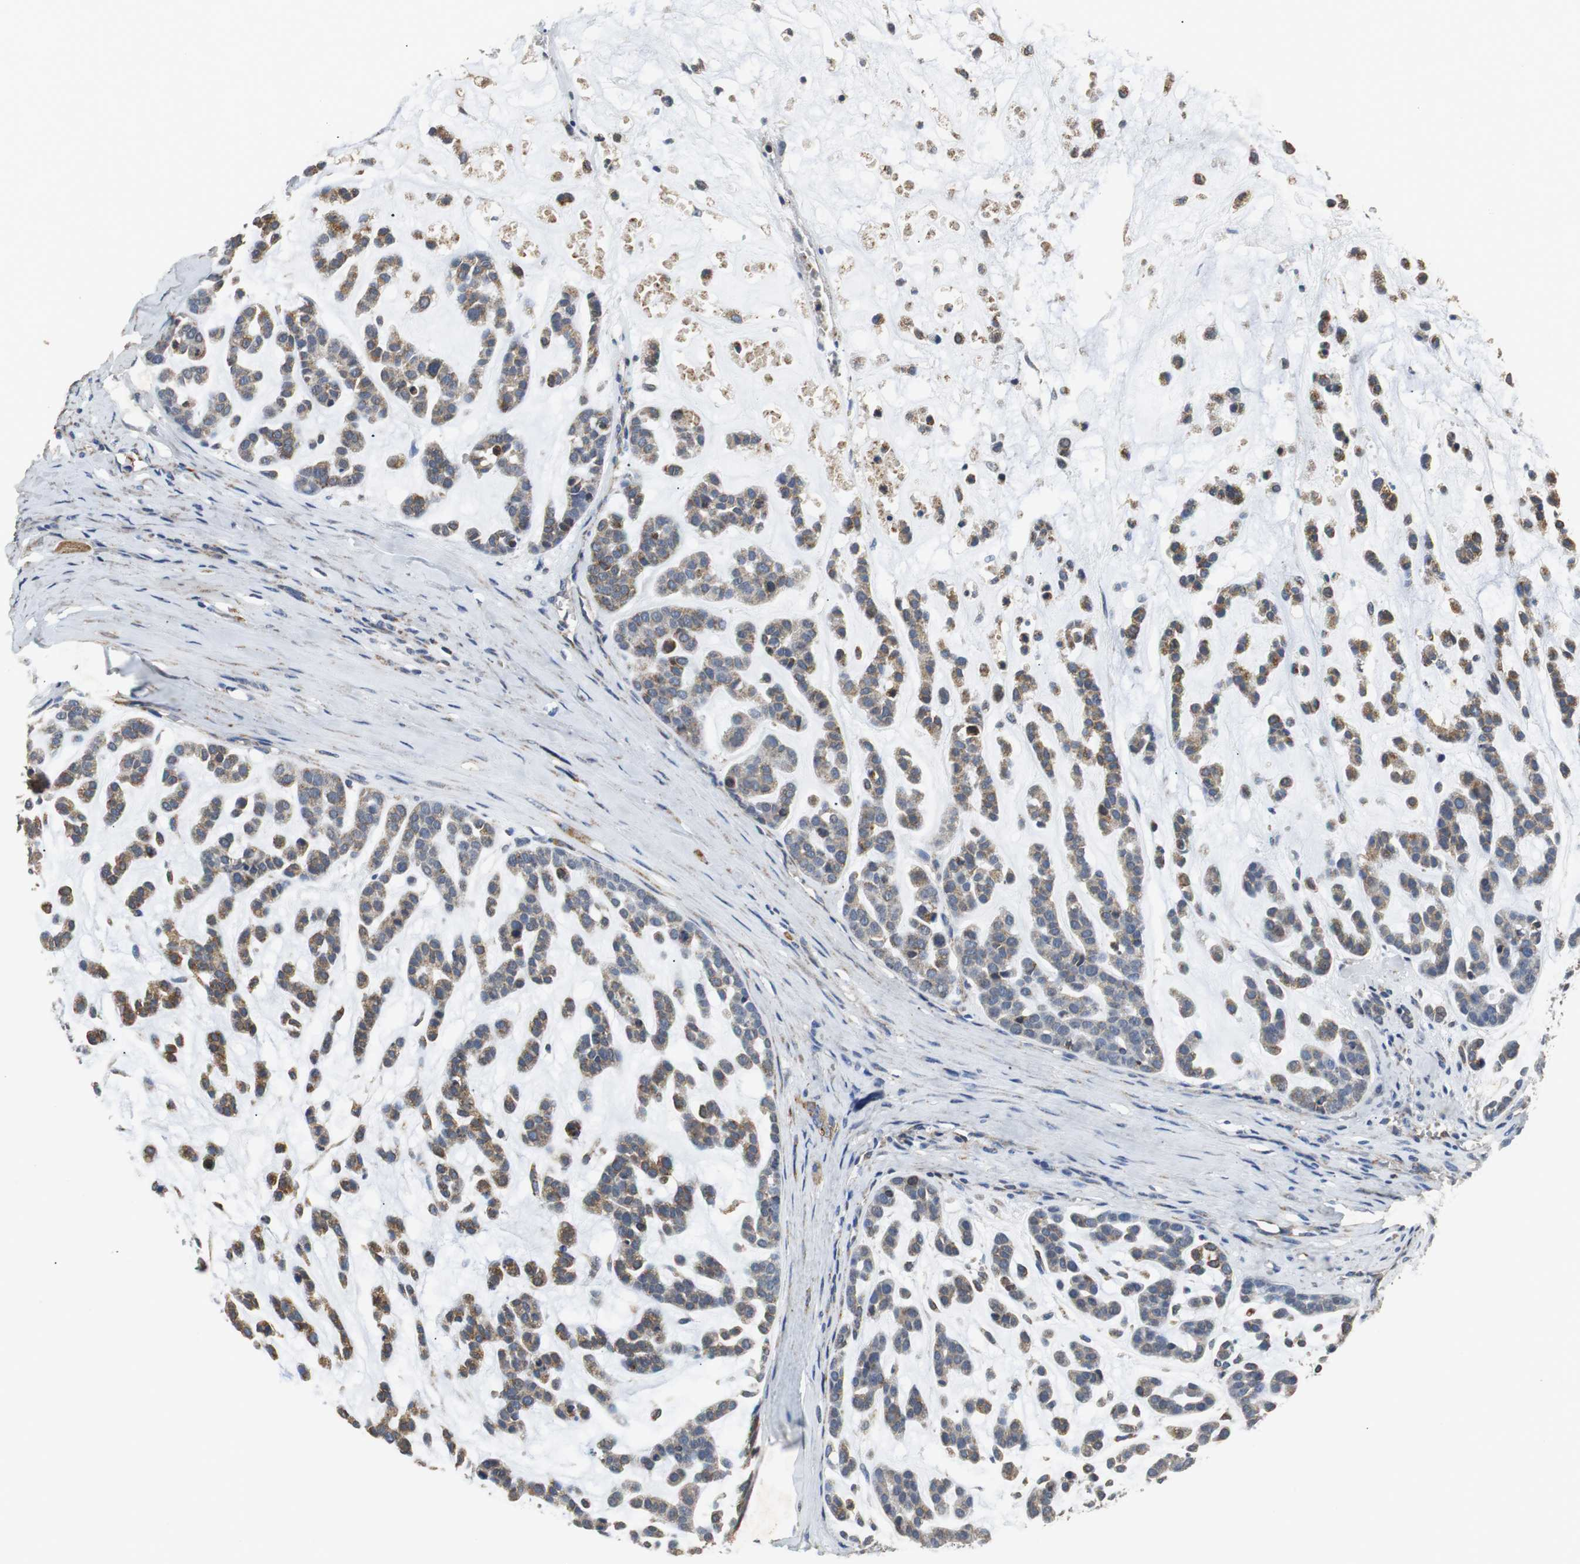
{"staining": {"intensity": "moderate", "quantity": "25%-75%", "location": "cytoplasmic/membranous"}, "tissue": "head and neck cancer", "cell_type": "Tumor cells", "image_type": "cancer", "snomed": [{"axis": "morphology", "description": "Adenocarcinoma, NOS"}, {"axis": "morphology", "description": "Adenoma, NOS"}, {"axis": "topography", "description": "Head-Neck"}], "caption": "Immunohistochemistry micrograph of human head and neck cancer (adenocarcinoma) stained for a protein (brown), which shows medium levels of moderate cytoplasmic/membranous staining in approximately 25%-75% of tumor cells.", "gene": "NNT", "patient": {"sex": "female", "age": 55}}